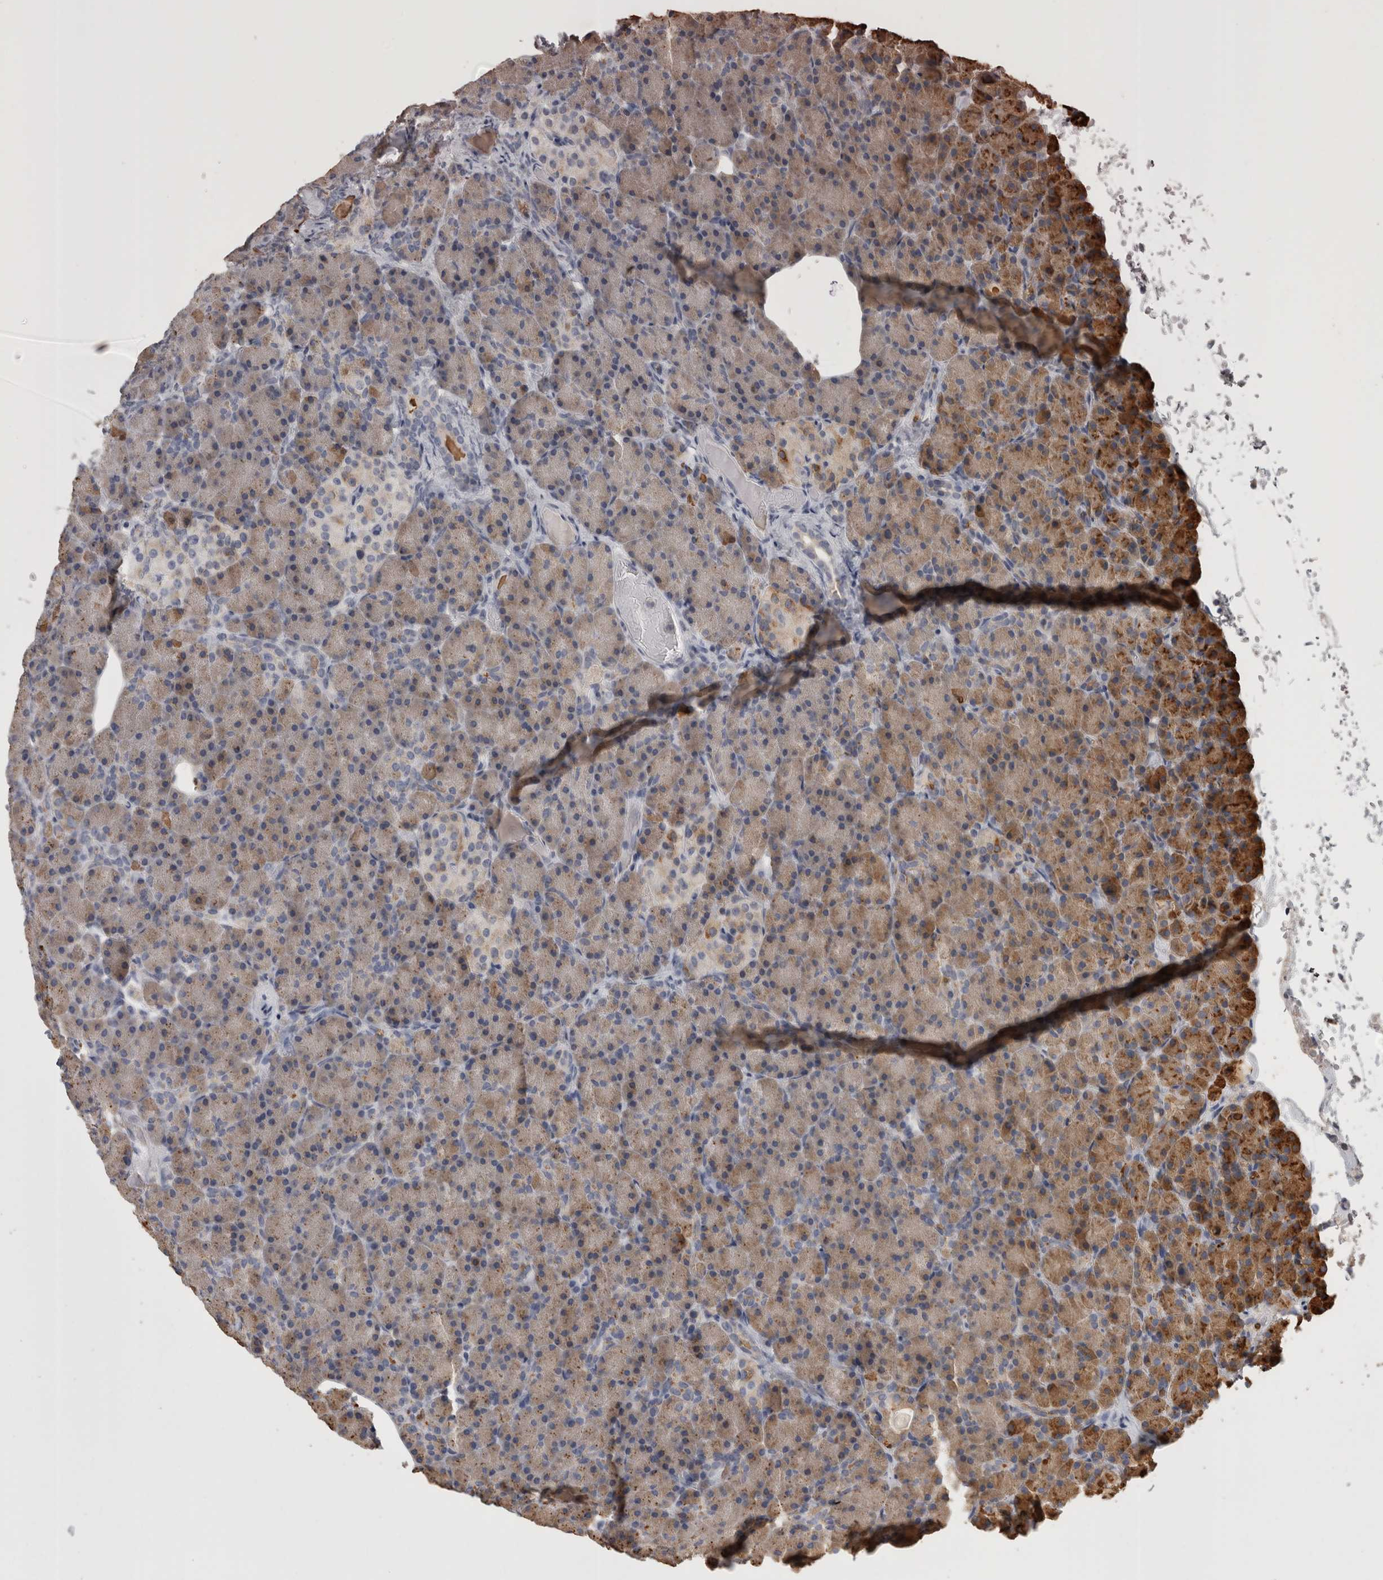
{"staining": {"intensity": "moderate", "quantity": "25%-75%", "location": "cytoplasmic/membranous"}, "tissue": "pancreas", "cell_type": "Exocrine glandular cells", "image_type": "normal", "snomed": [{"axis": "morphology", "description": "Normal tissue, NOS"}, {"axis": "topography", "description": "Pancreas"}], "caption": "Benign pancreas demonstrates moderate cytoplasmic/membranous expression in about 25%-75% of exocrine glandular cells.", "gene": "PON3", "patient": {"sex": "female", "age": 43}}